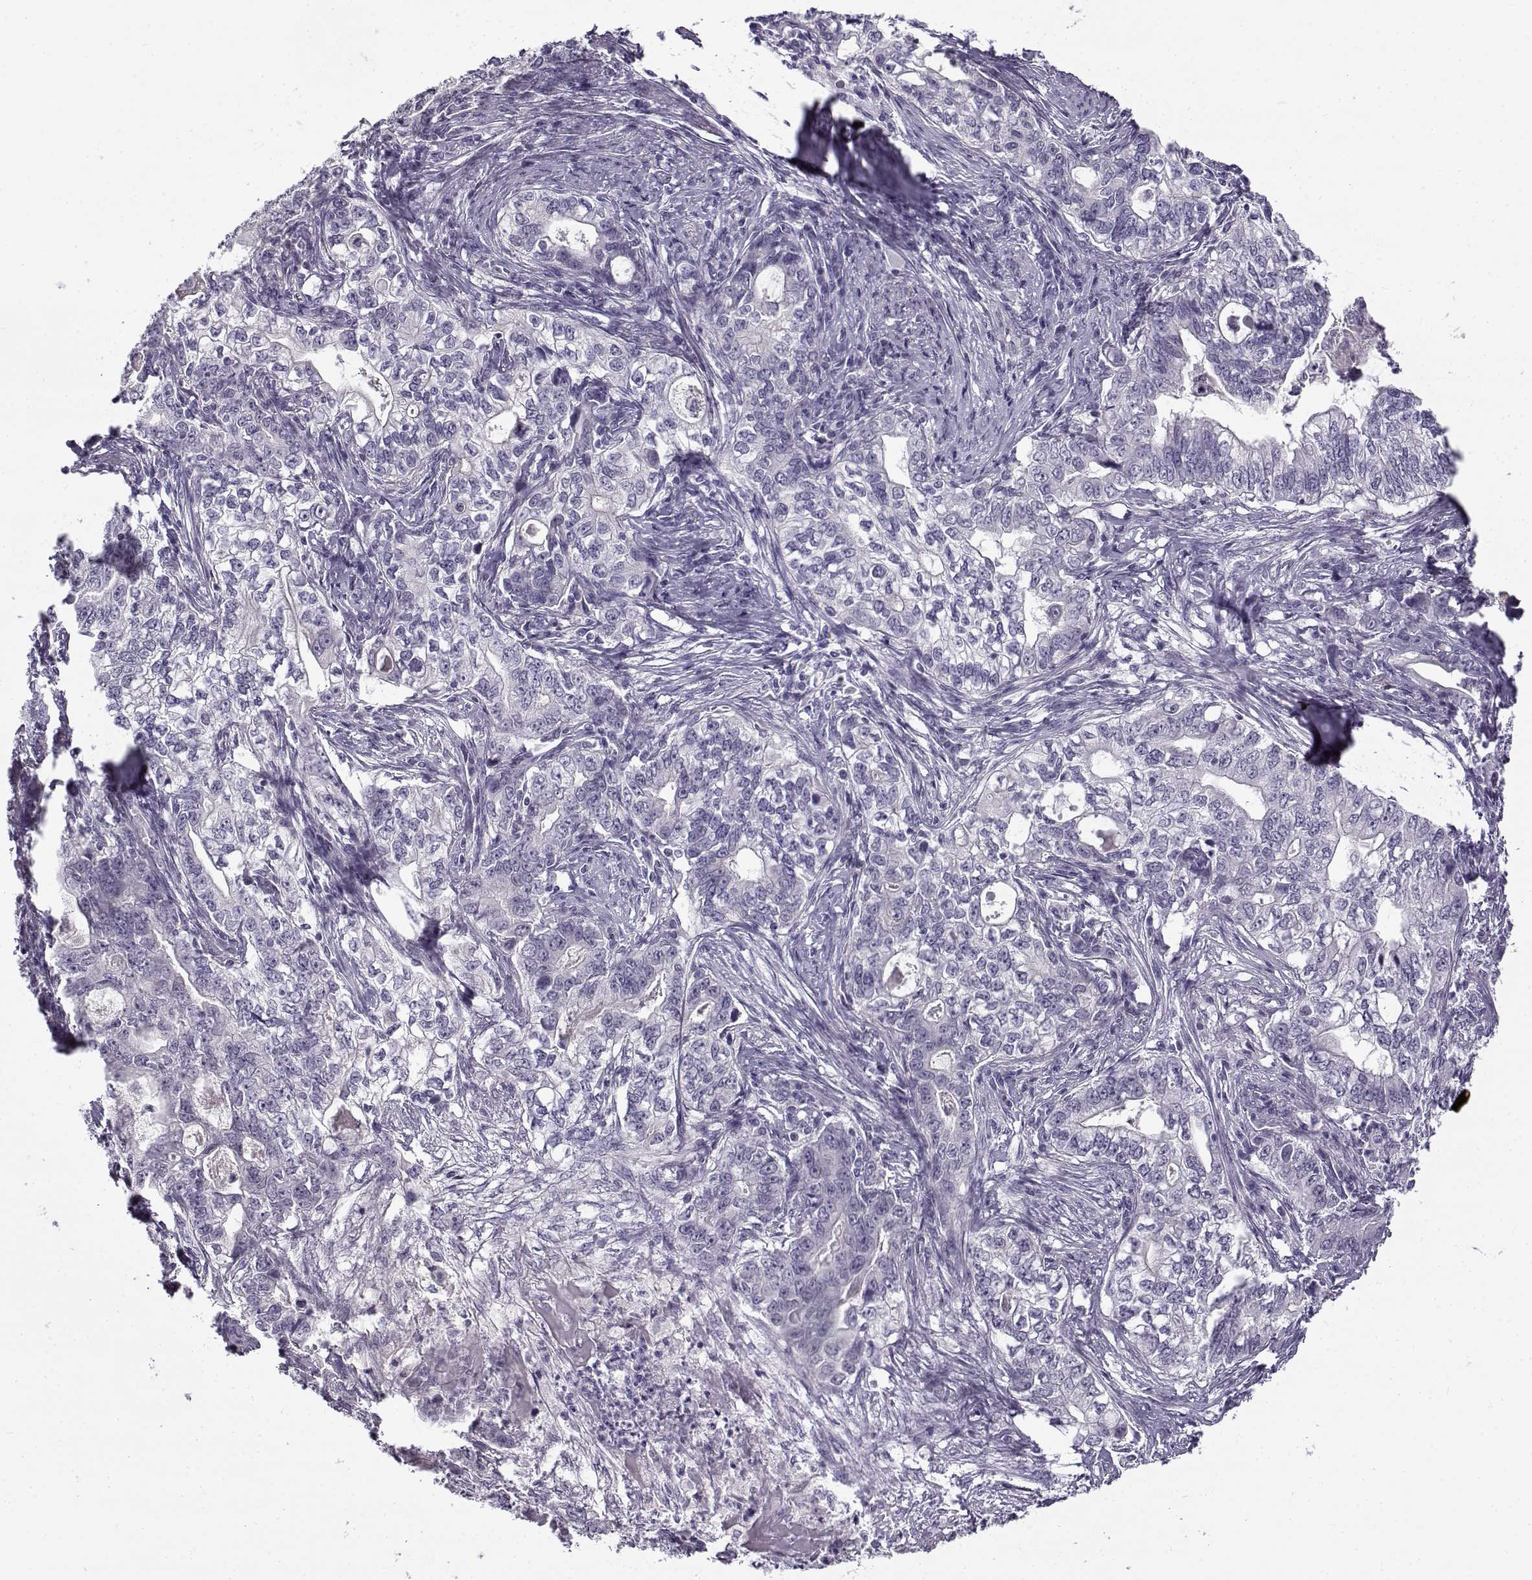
{"staining": {"intensity": "negative", "quantity": "none", "location": "none"}, "tissue": "stomach cancer", "cell_type": "Tumor cells", "image_type": "cancer", "snomed": [{"axis": "morphology", "description": "Adenocarcinoma, NOS"}, {"axis": "topography", "description": "Stomach, lower"}], "caption": "Stomach cancer was stained to show a protein in brown. There is no significant positivity in tumor cells.", "gene": "TEX55", "patient": {"sex": "female", "age": 72}}